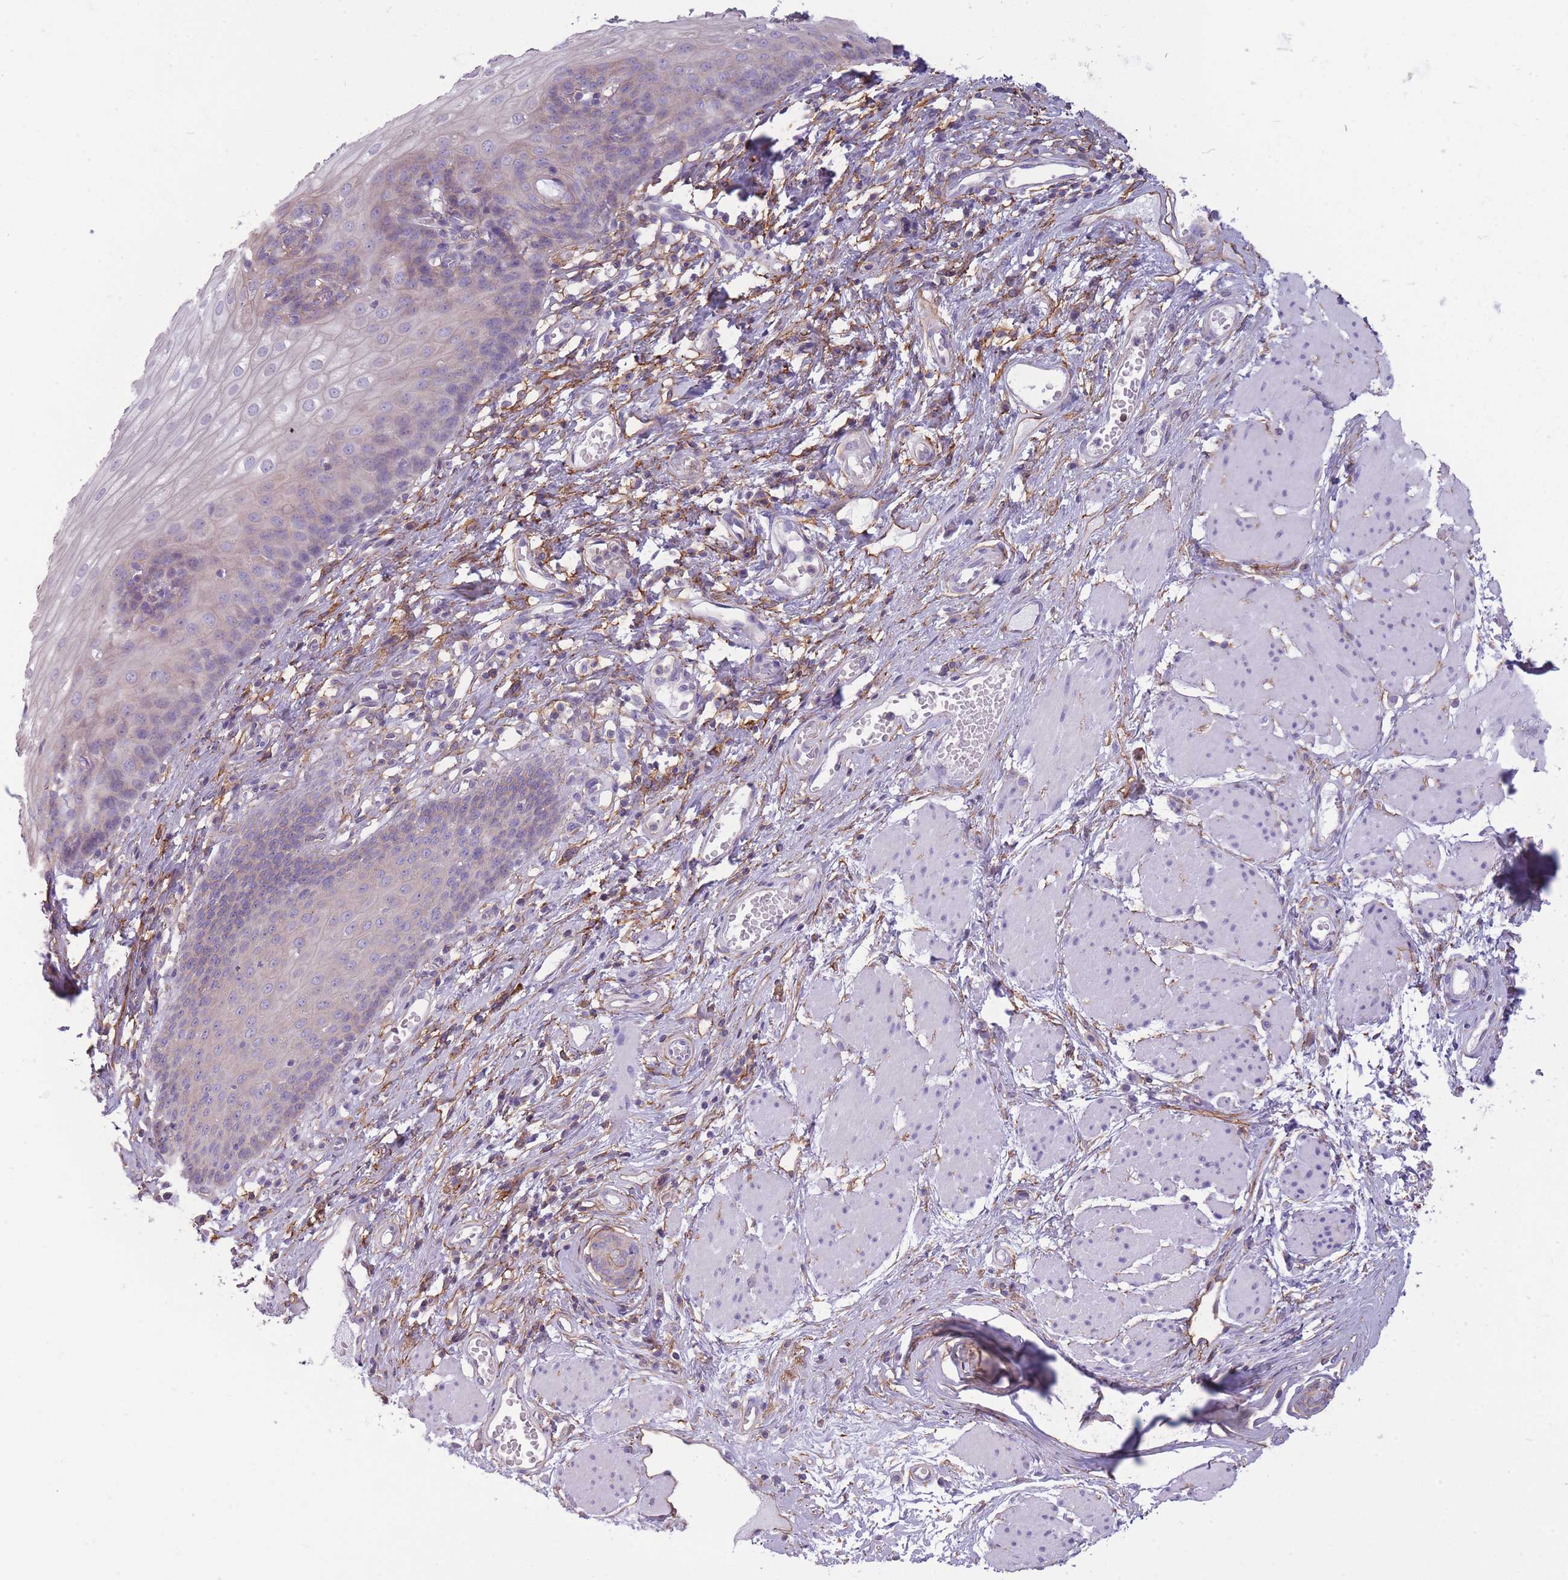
{"staining": {"intensity": "weak", "quantity": "<25%", "location": "cytoplasmic/membranous"}, "tissue": "esophagus", "cell_type": "Squamous epithelial cells", "image_type": "normal", "snomed": [{"axis": "morphology", "description": "Normal tissue, NOS"}, {"axis": "topography", "description": "Esophagus"}], "caption": "IHC photomicrograph of unremarkable esophagus: esophagus stained with DAB displays no significant protein expression in squamous epithelial cells. The staining was performed using DAB (3,3'-diaminobenzidine) to visualize the protein expression in brown, while the nuclei were stained in blue with hematoxylin (Magnification: 20x).", "gene": "ADD1", "patient": {"sex": "male", "age": 69}}